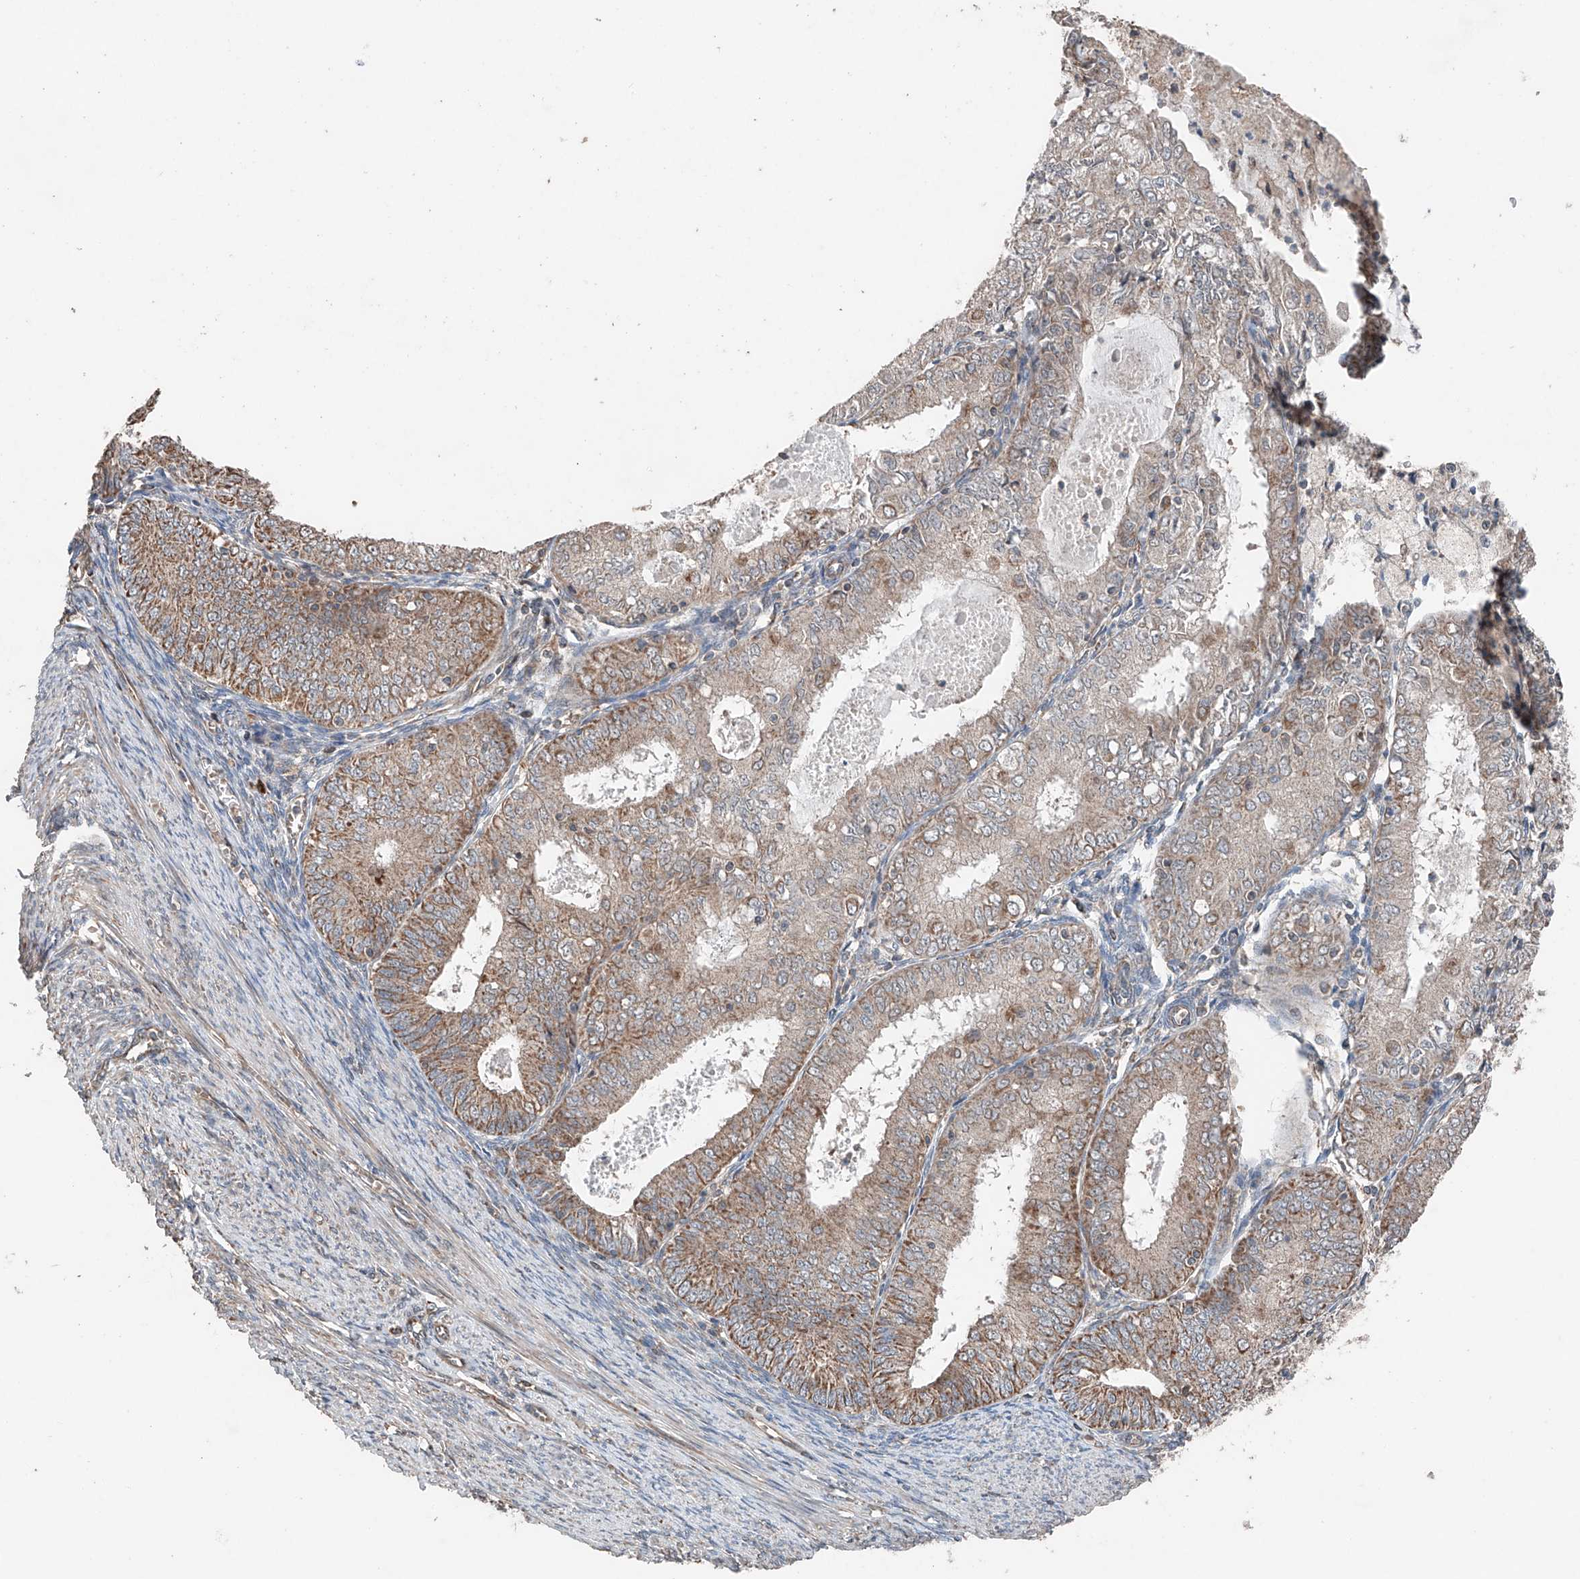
{"staining": {"intensity": "moderate", "quantity": "25%-75%", "location": "cytoplasmic/membranous"}, "tissue": "endometrial cancer", "cell_type": "Tumor cells", "image_type": "cancer", "snomed": [{"axis": "morphology", "description": "Adenocarcinoma, NOS"}, {"axis": "topography", "description": "Endometrium"}], "caption": "Protein analysis of endometrial cancer (adenocarcinoma) tissue exhibits moderate cytoplasmic/membranous staining in approximately 25%-75% of tumor cells. (DAB IHC, brown staining for protein, blue staining for nuclei).", "gene": "AP4B1", "patient": {"sex": "female", "age": 57}}